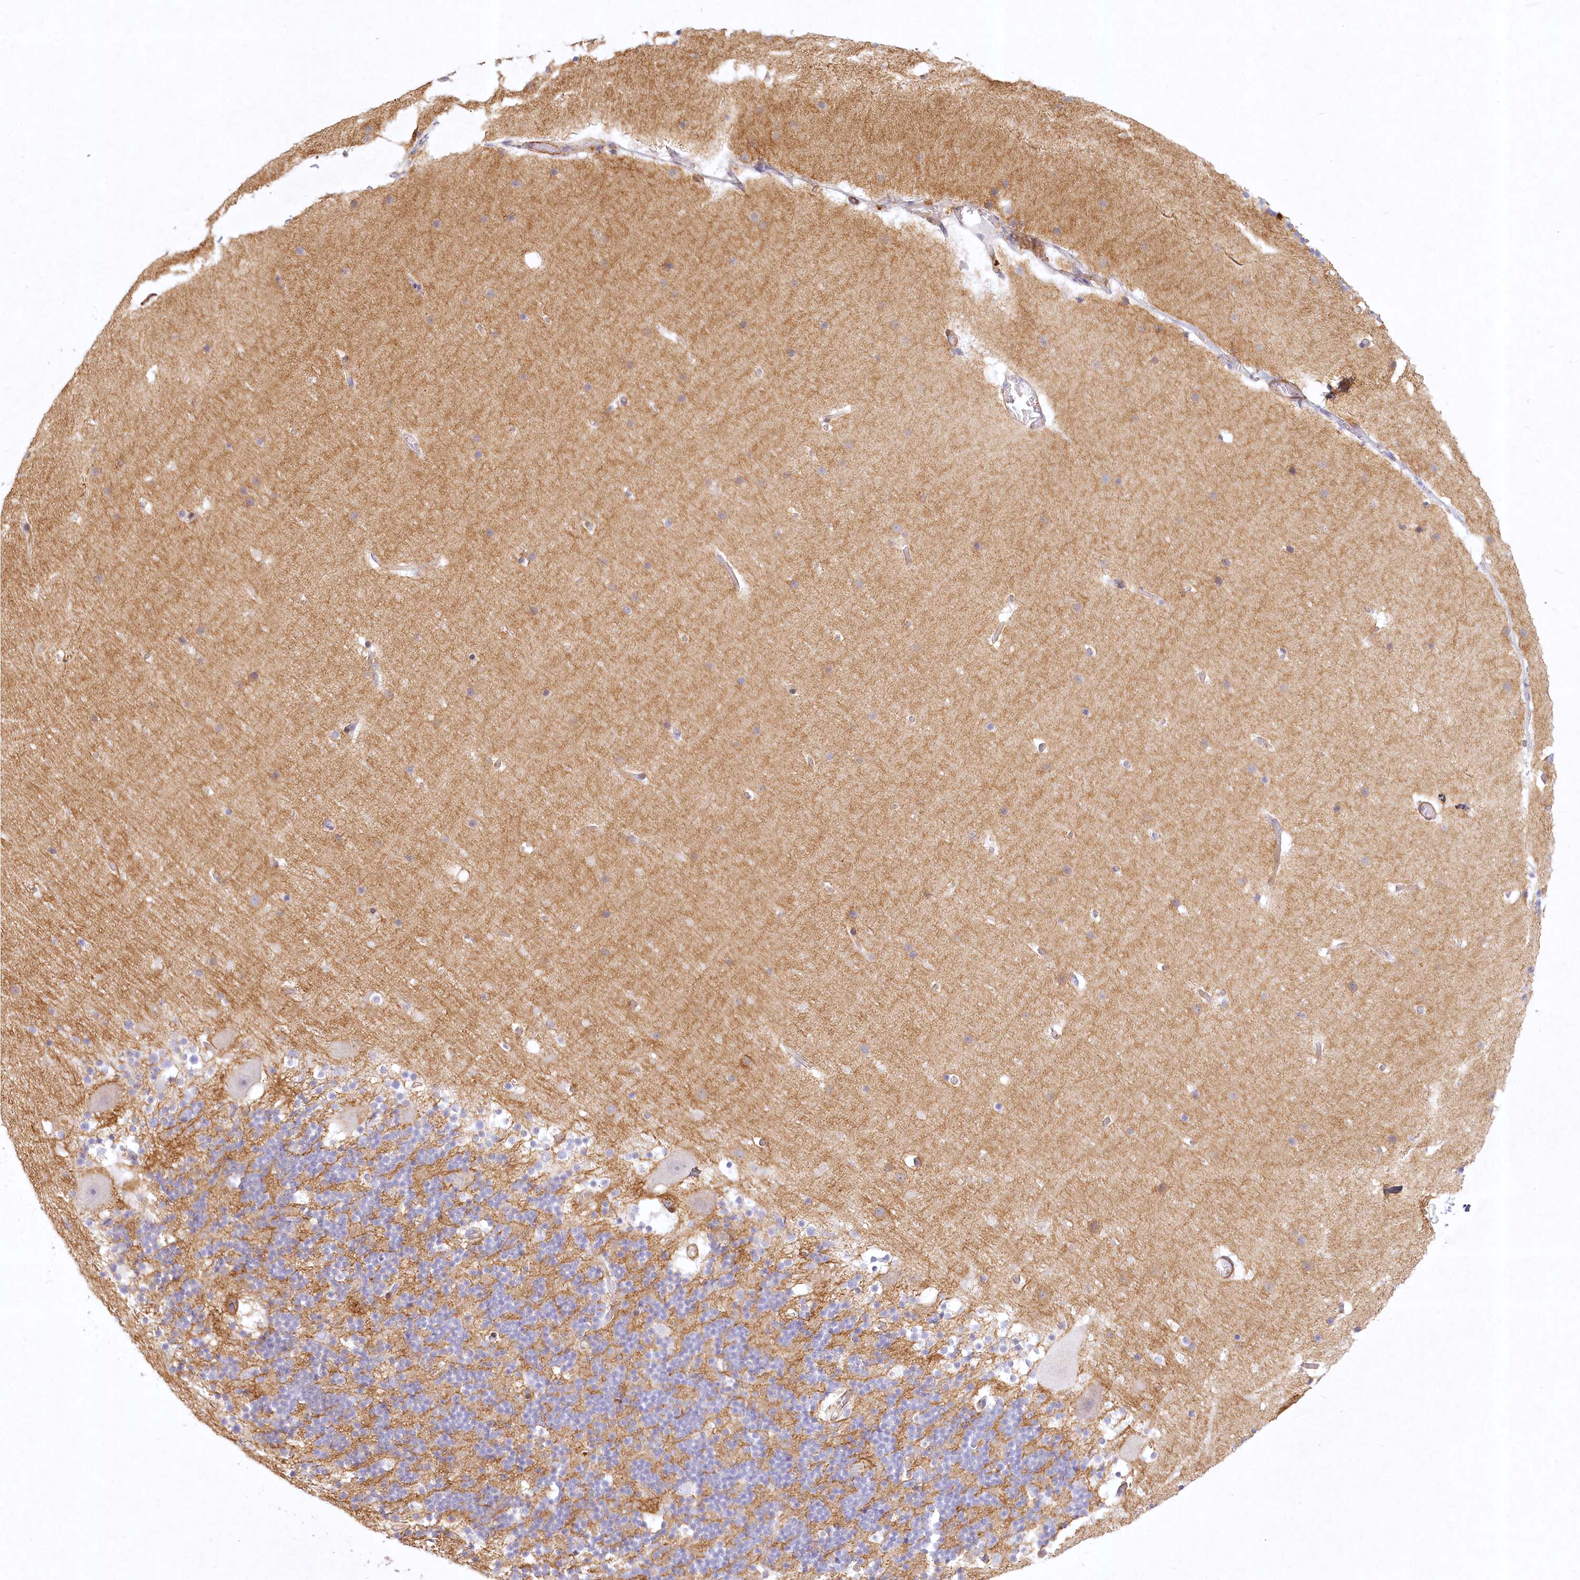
{"staining": {"intensity": "moderate", "quantity": "<25%", "location": "cytoplasmic/membranous"}, "tissue": "cerebellum", "cell_type": "Cells in granular layer", "image_type": "normal", "snomed": [{"axis": "morphology", "description": "Normal tissue, NOS"}, {"axis": "topography", "description": "Cerebellum"}], "caption": "A brown stain labels moderate cytoplasmic/membranous expression of a protein in cells in granular layer of unremarkable cerebellum.", "gene": "INPP4B", "patient": {"sex": "male", "age": 57}}